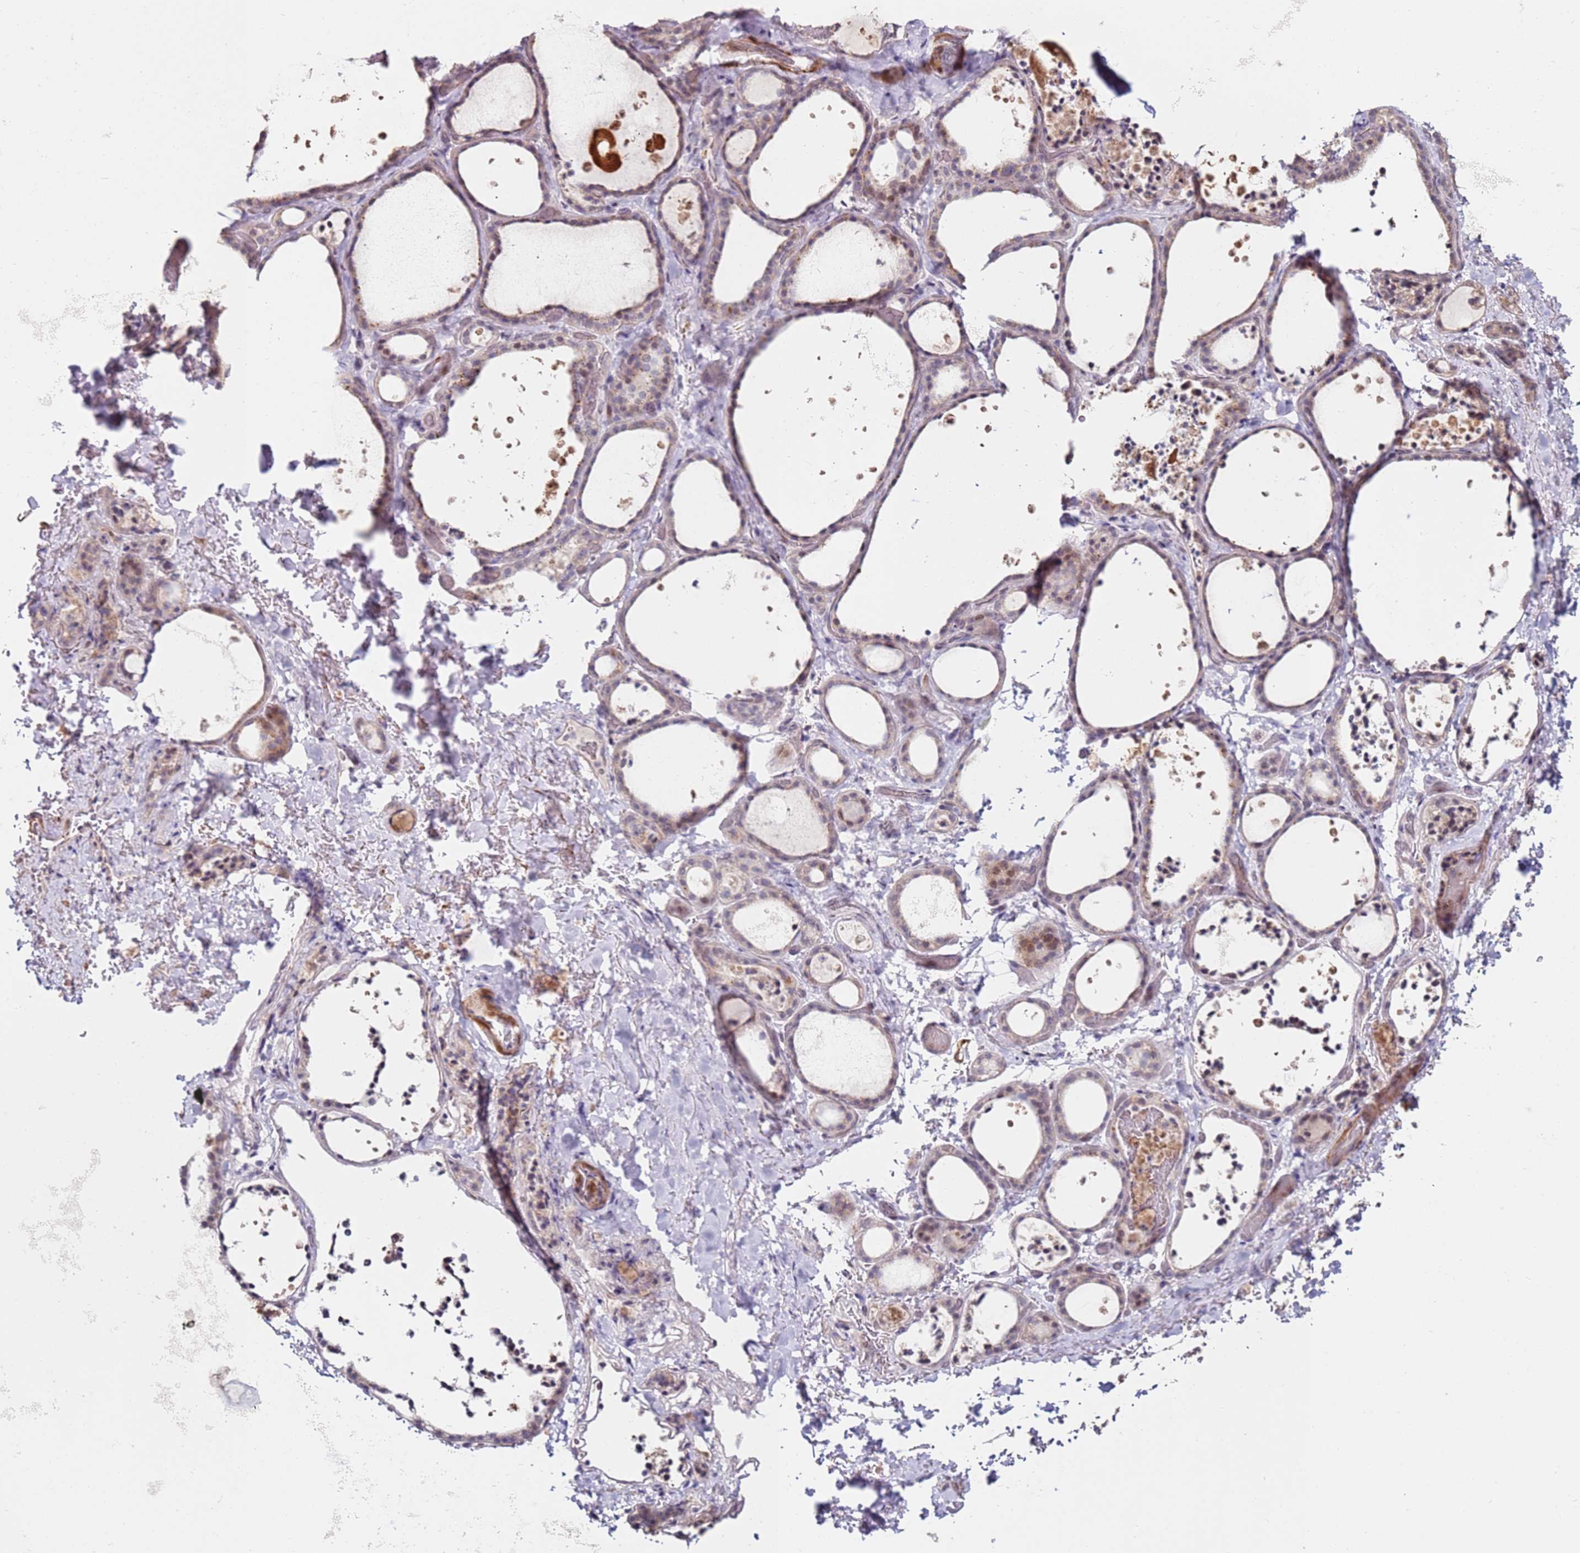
{"staining": {"intensity": "weak", "quantity": "25%-75%", "location": "cytoplasmic/membranous,nuclear"}, "tissue": "thyroid gland", "cell_type": "Glandular cells", "image_type": "normal", "snomed": [{"axis": "morphology", "description": "Normal tissue, NOS"}, {"axis": "topography", "description": "Thyroid gland"}], "caption": "Immunohistochemistry (DAB) staining of normal human thyroid gland displays weak cytoplasmic/membranous,nuclear protein positivity in approximately 25%-75% of glandular cells.", "gene": "RARS2", "patient": {"sex": "female", "age": 44}}